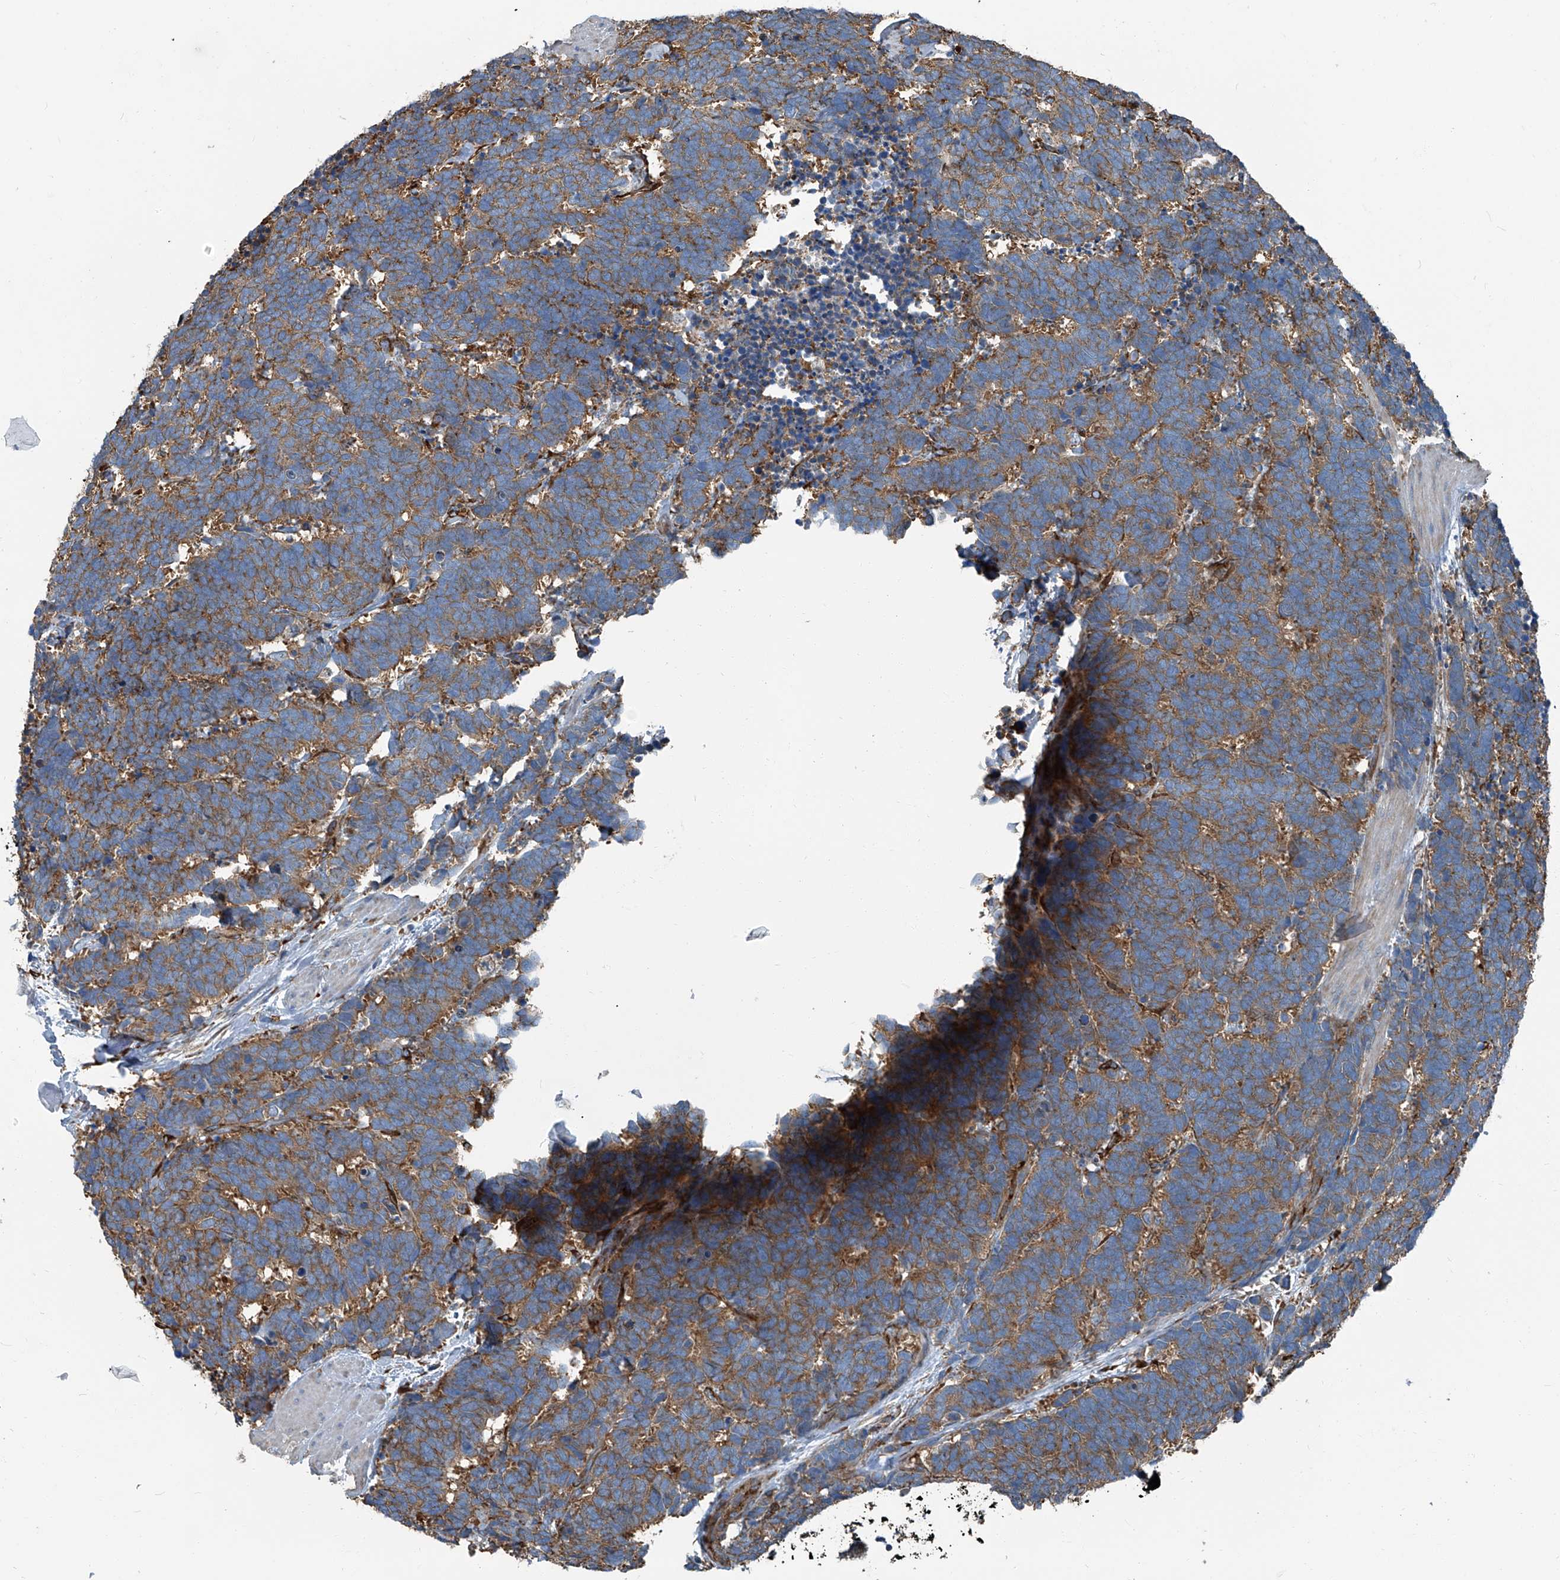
{"staining": {"intensity": "moderate", "quantity": ">75%", "location": "cytoplasmic/membranous"}, "tissue": "carcinoid", "cell_type": "Tumor cells", "image_type": "cancer", "snomed": [{"axis": "morphology", "description": "Carcinoma, NOS"}, {"axis": "morphology", "description": "Carcinoid, malignant, NOS"}, {"axis": "topography", "description": "Urinary bladder"}], "caption": "Human carcinoid stained for a protein (brown) demonstrates moderate cytoplasmic/membranous positive staining in about >75% of tumor cells.", "gene": "SEPTIN7", "patient": {"sex": "male", "age": 57}}